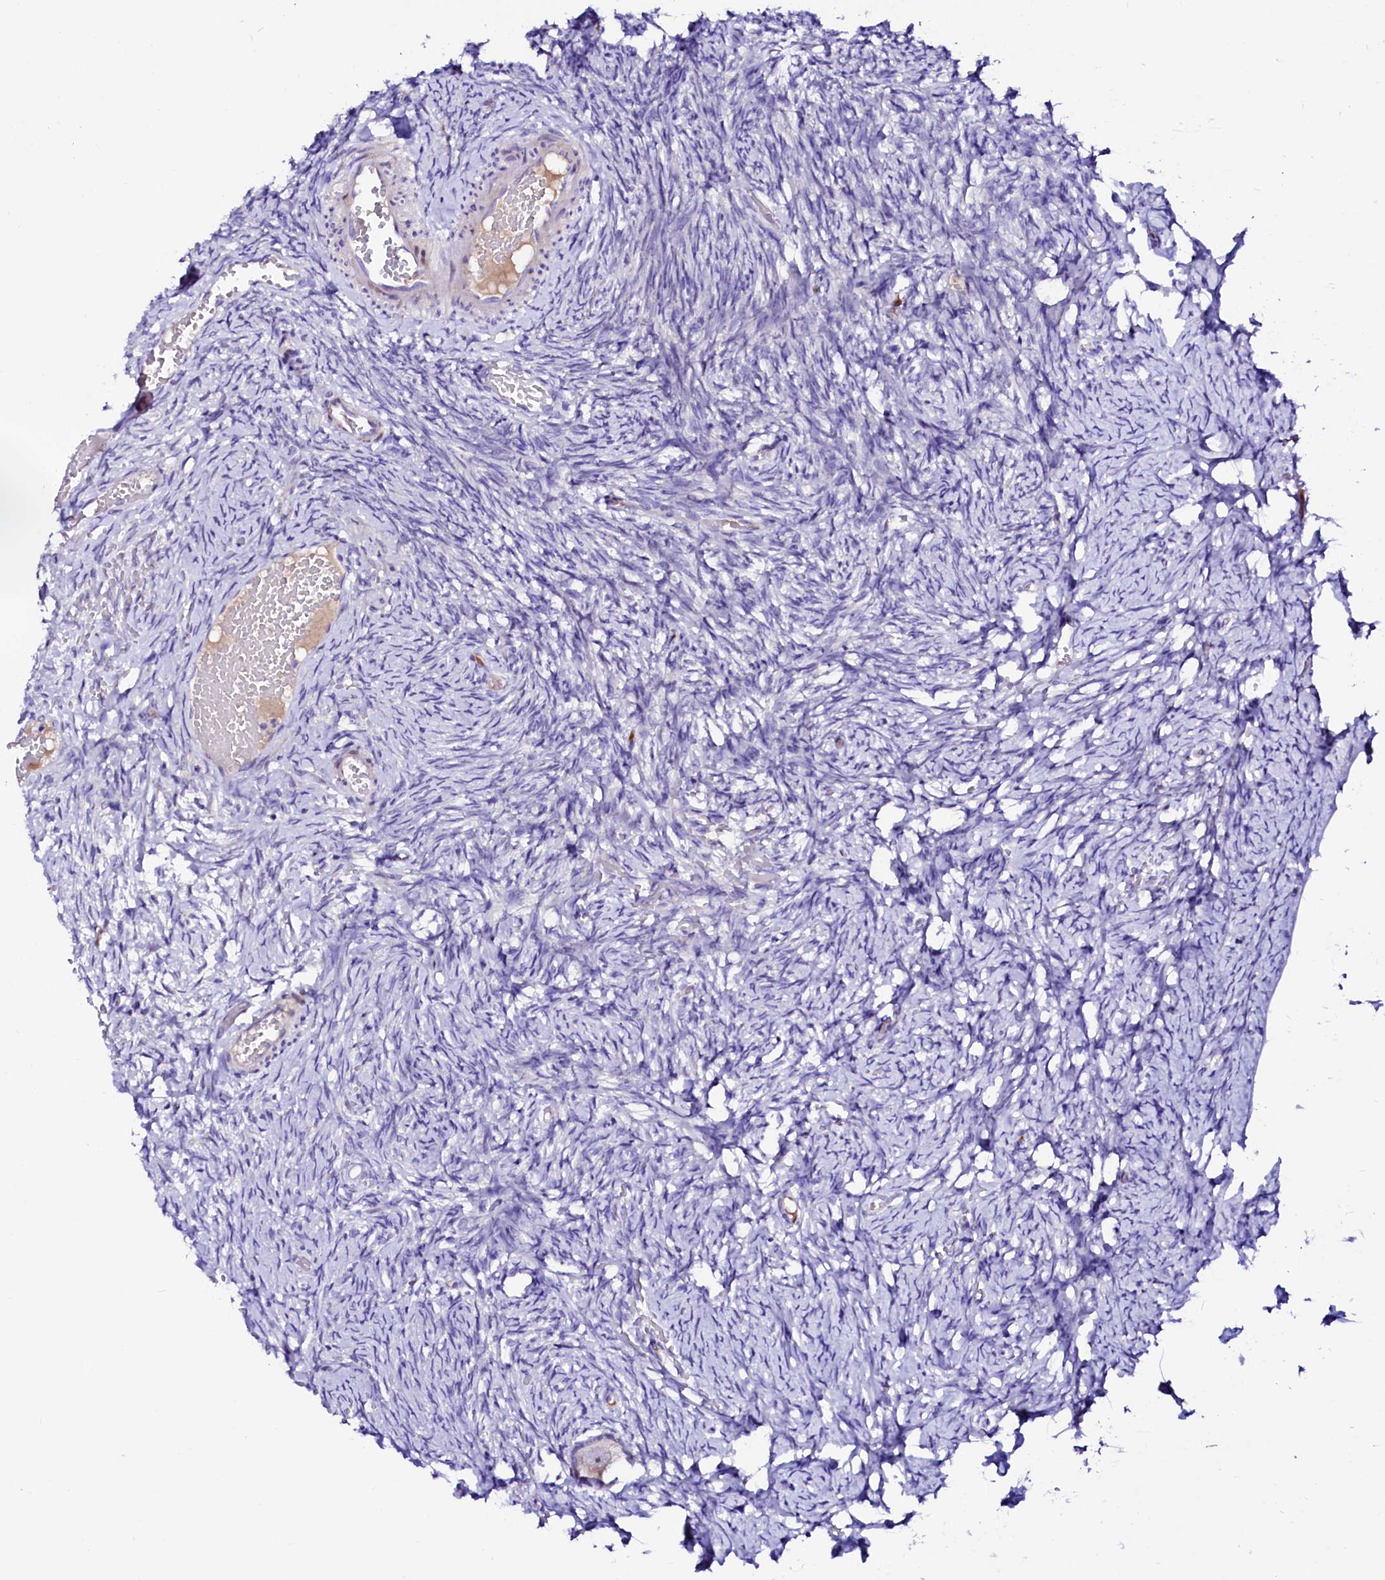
{"staining": {"intensity": "negative", "quantity": "none", "location": "none"}, "tissue": "ovary", "cell_type": "Follicle cells", "image_type": "normal", "snomed": [{"axis": "morphology", "description": "Adenocarcinoma, NOS"}, {"axis": "topography", "description": "Endometrium"}], "caption": "A high-resolution histopathology image shows IHC staining of benign ovary, which demonstrates no significant staining in follicle cells.", "gene": "BTBD16", "patient": {"sex": "female", "age": 32}}